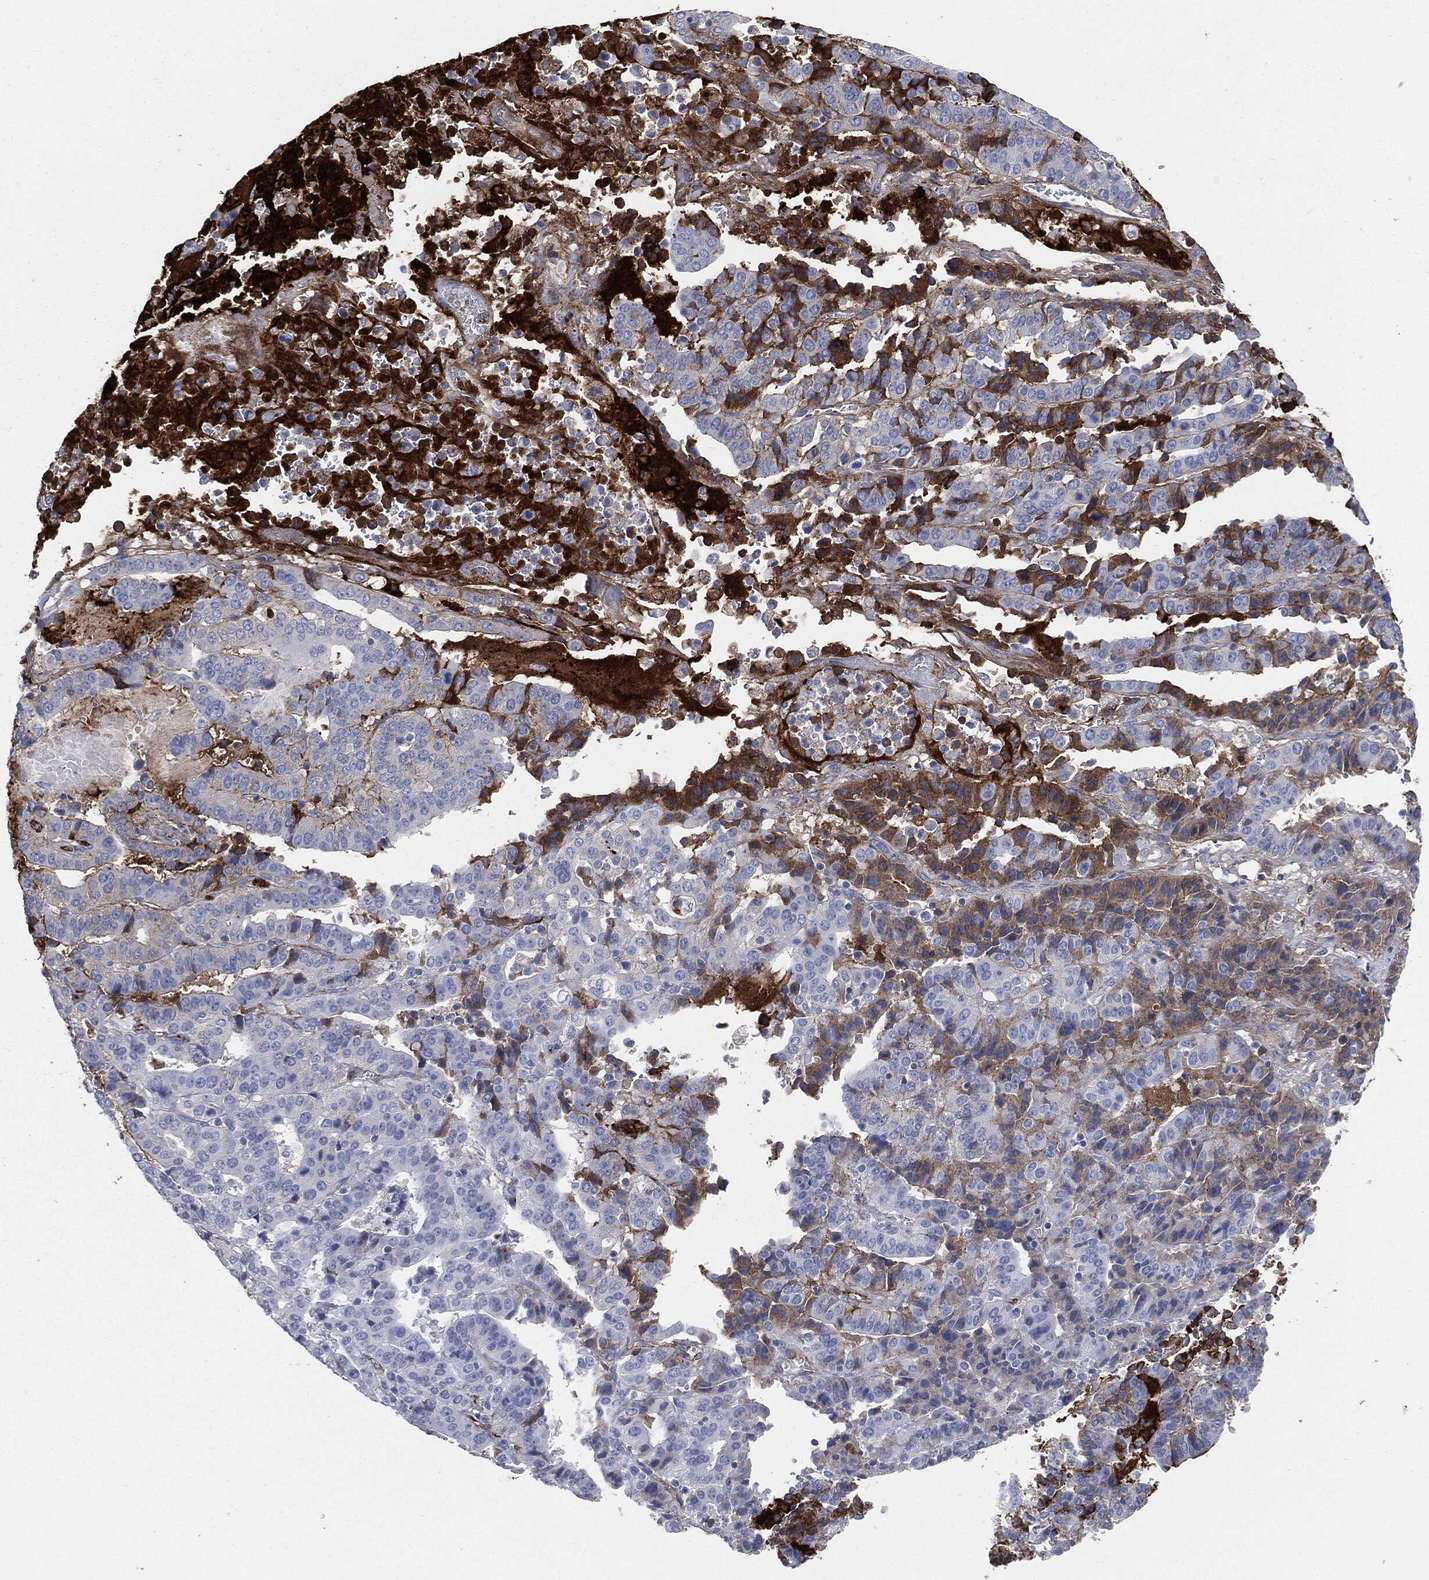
{"staining": {"intensity": "strong", "quantity": "25%-75%", "location": "cytoplasmic/membranous"}, "tissue": "stomach cancer", "cell_type": "Tumor cells", "image_type": "cancer", "snomed": [{"axis": "morphology", "description": "Adenocarcinoma, NOS"}, {"axis": "topography", "description": "Stomach"}], "caption": "The photomicrograph displays immunohistochemical staining of stomach cancer. There is strong cytoplasmic/membranous expression is appreciated in about 25%-75% of tumor cells.", "gene": "APOB", "patient": {"sex": "male", "age": 48}}